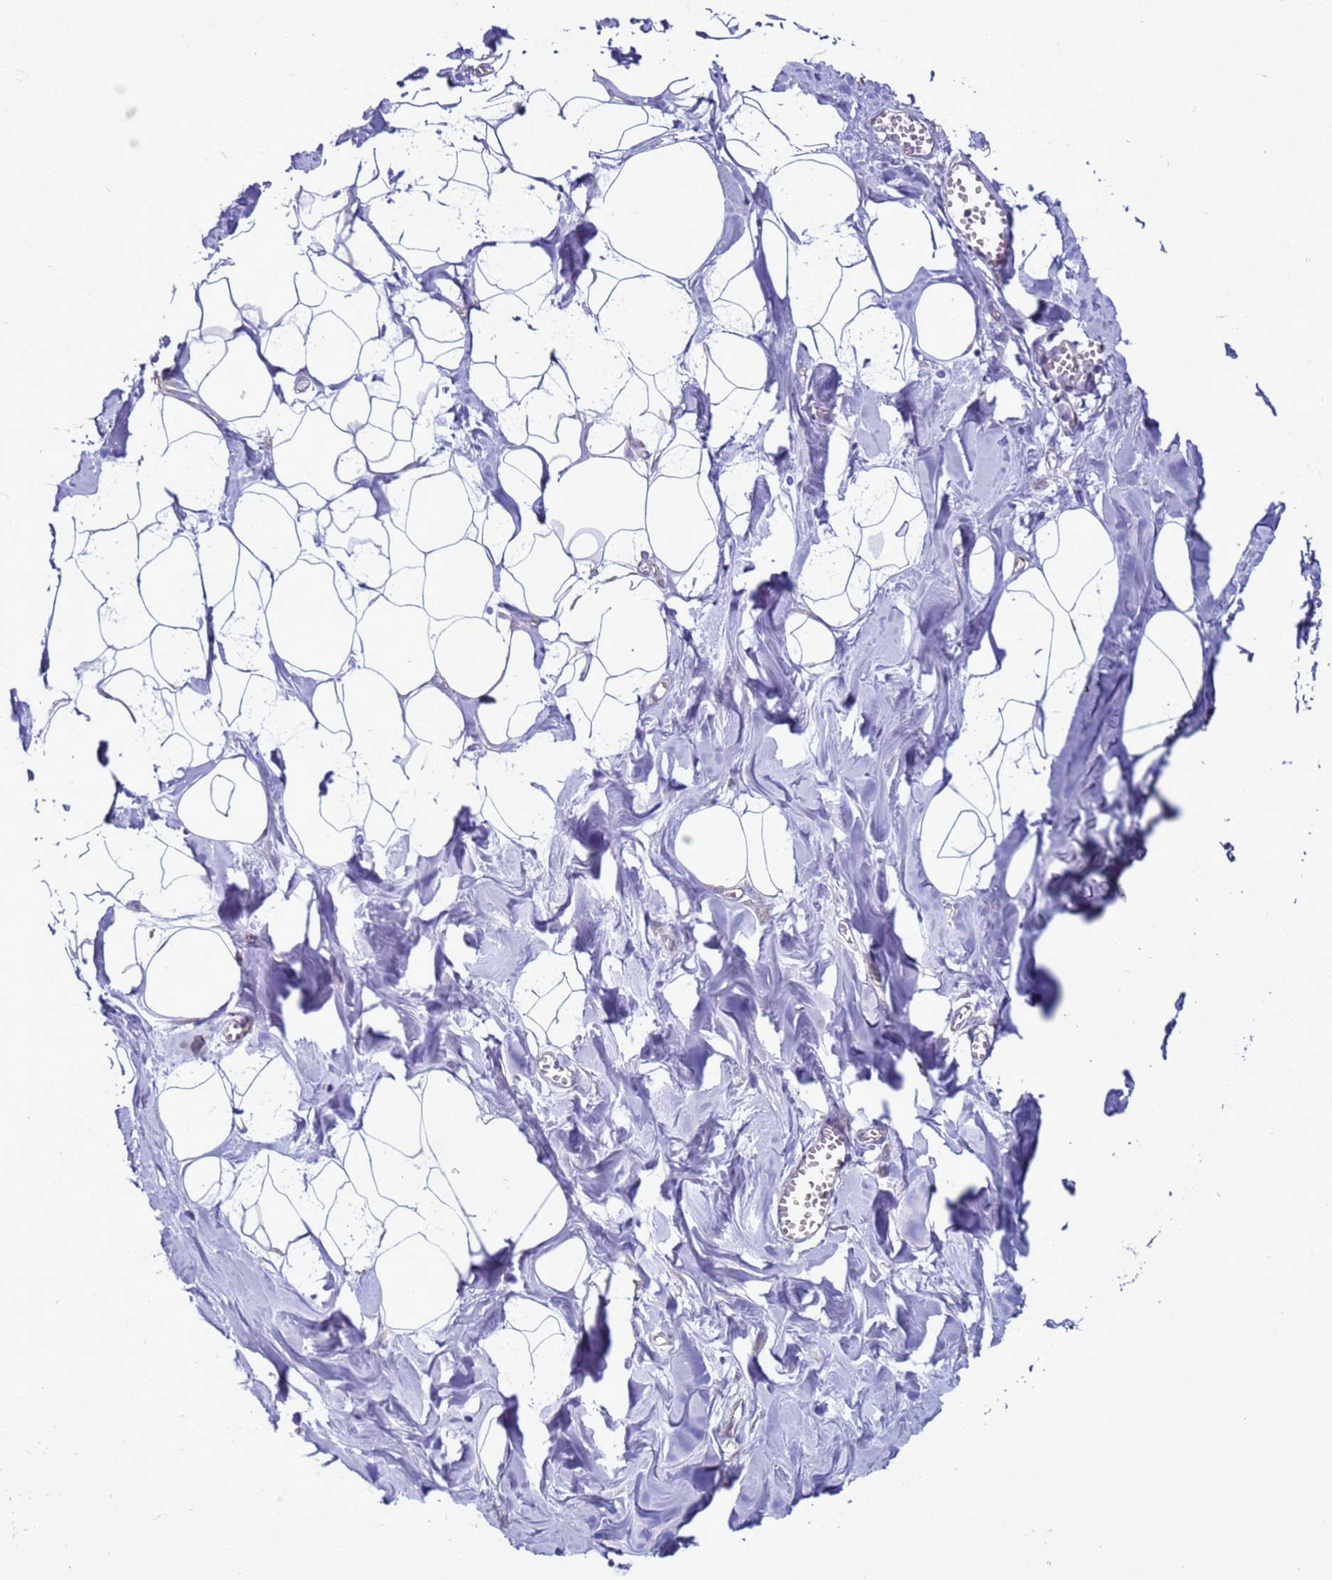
{"staining": {"intensity": "negative", "quantity": "none", "location": "none"}, "tissue": "breast", "cell_type": "Adipocytes", "image_type": "normal", "snomed": [{"axis": "morphology", "description": "Normal tissue, NOS"}, {"axis": "topography", "description": "Breast"}], "caption": "DAB (3,3'-diaminobenzidine) immunohistochemical staining of unremarkable human breast demonstrates no significant positivity in adipocytes. (Immunohistochemistry (ihc), brightfield microscopy, high magnification).", "gene": "ABHD17B", "patient": {"sex": "female", "age": 27}}